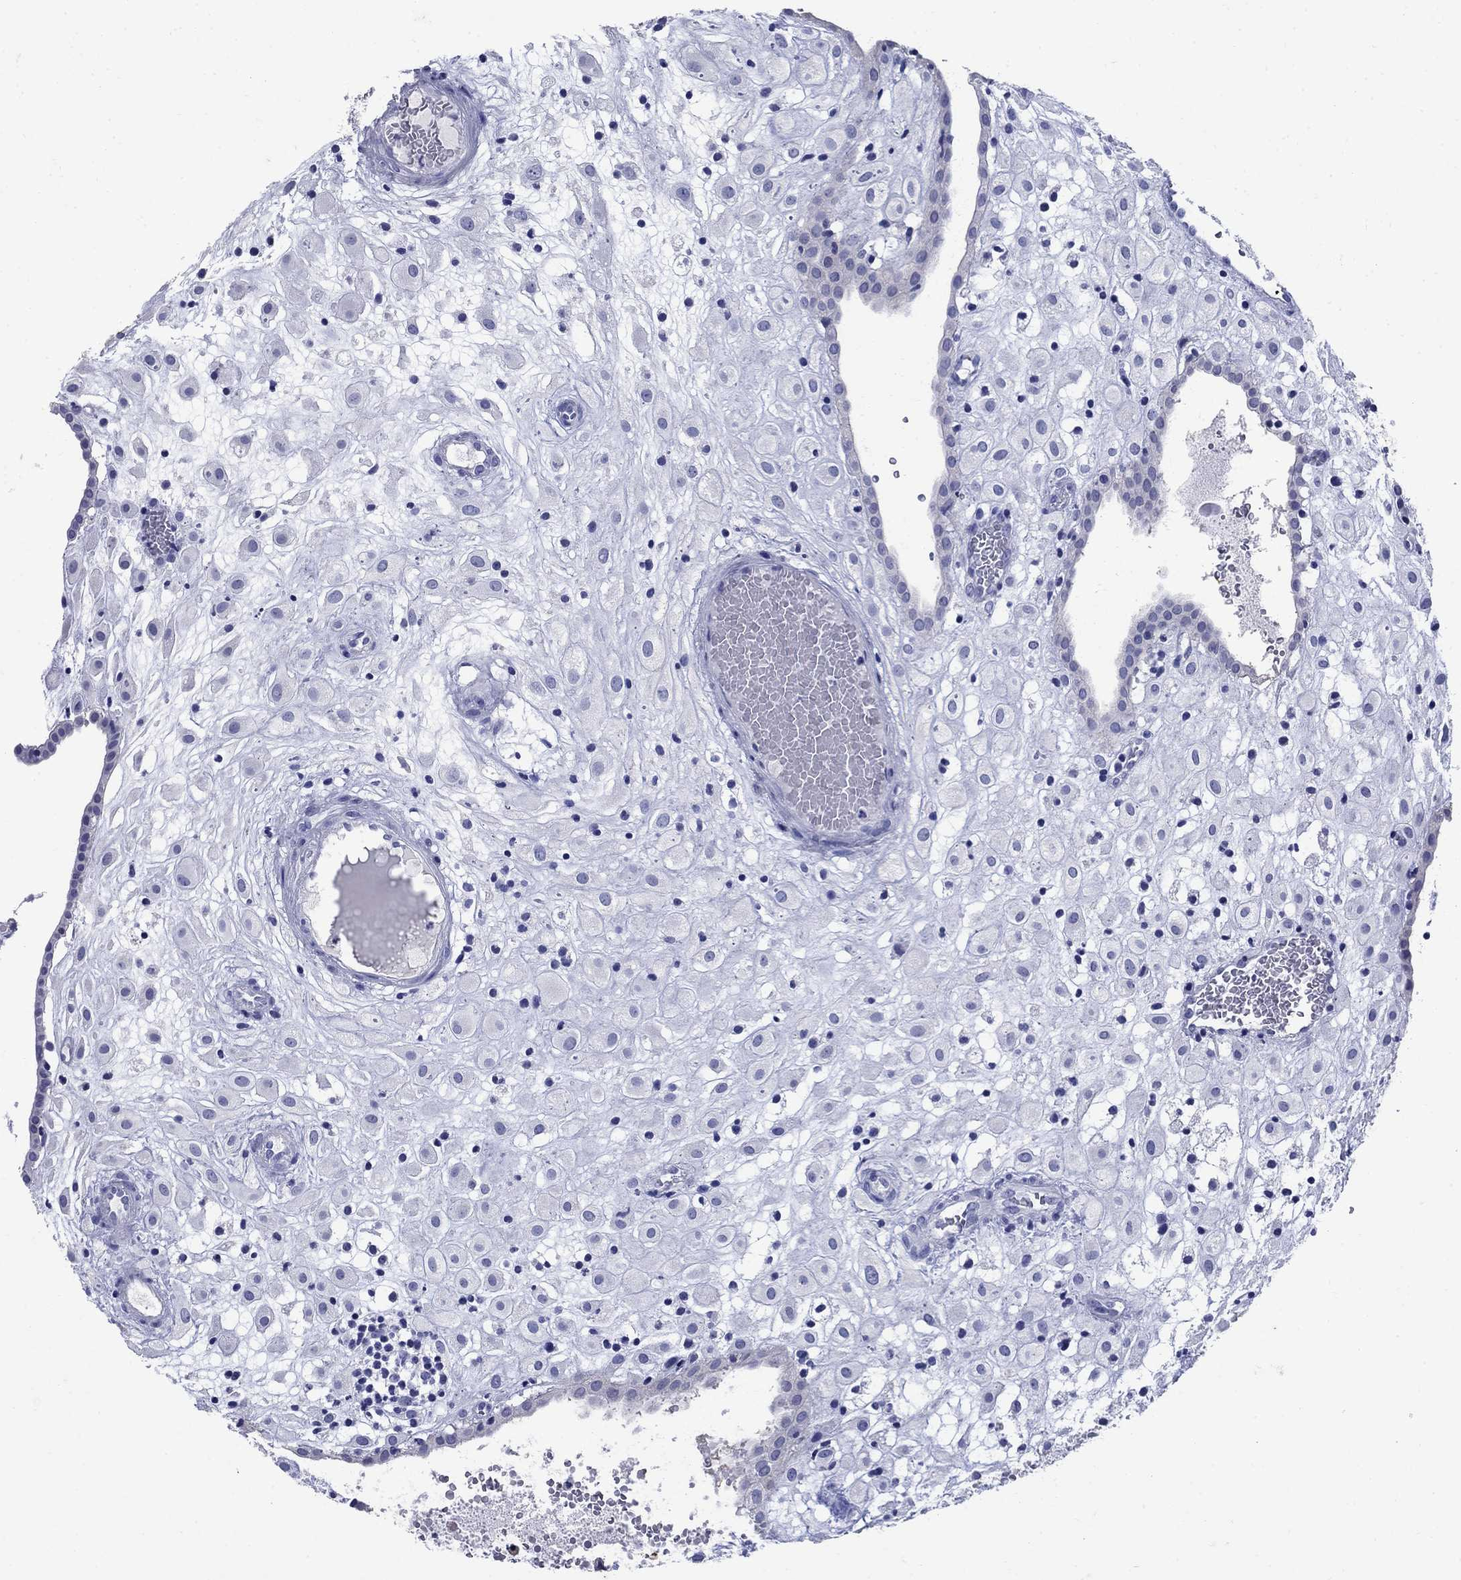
{"staining": {"intensity": "negative", "quantity": "none", "location": "none"}, "tissue": "placenta", "cell_type": "Decidual cells", "image_type": "normal", "snomed": [{"axis": "morphology", "description": "Normal tissue, NOS"}, {"axis": "topography", "description": "Placenta"}], "caption": "There is no significant expression in decidual cells of placenta. The staining was performed using DAB to visualize the protein expression in brown, while the nuclei were stained in blue with hematoxylin (Magnification: 20x).", "gene": "CD1A", "patient": {"sex": "female", "age": 24}}